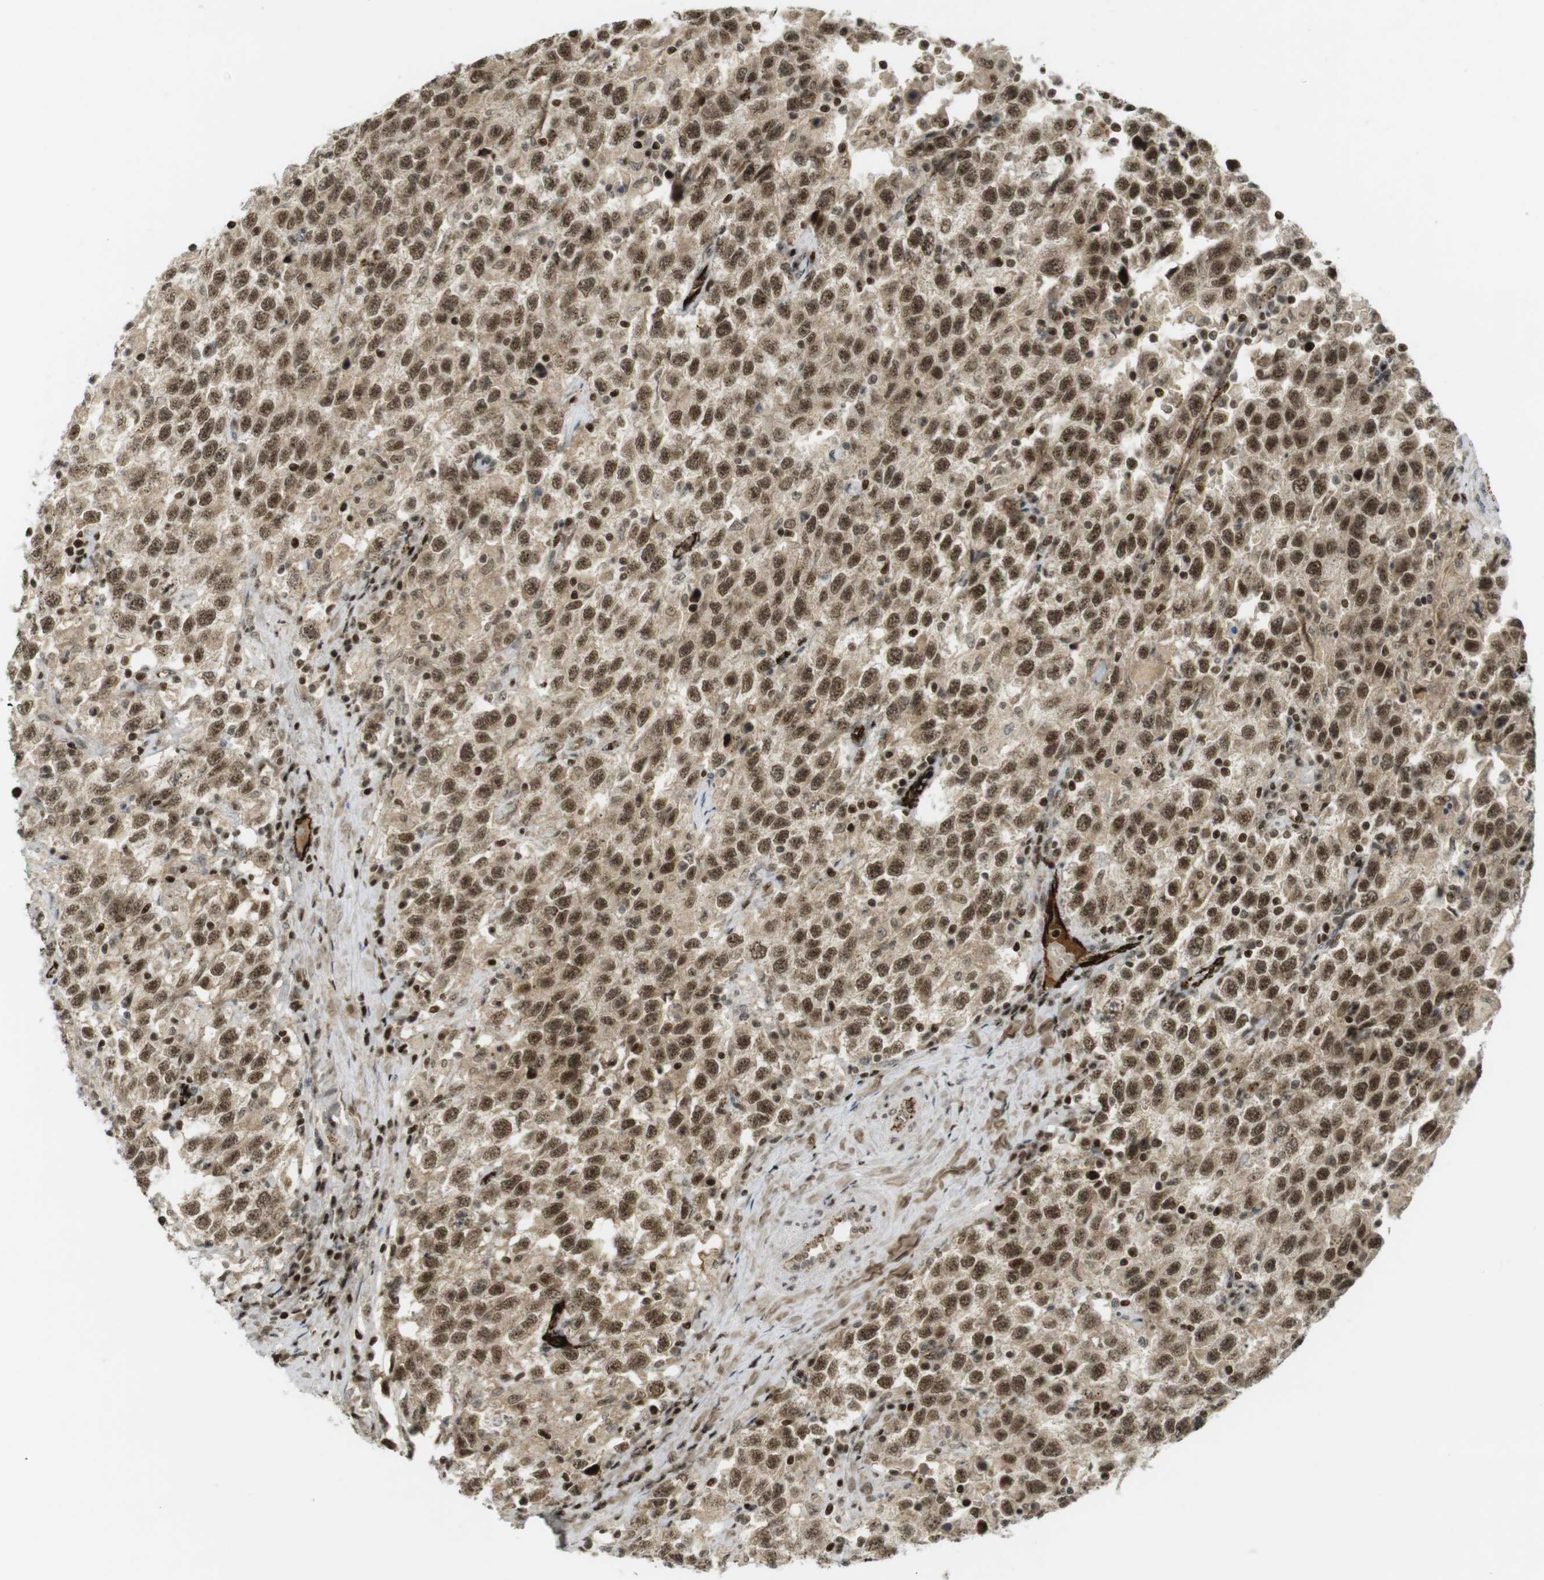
{"staining": {"intensity": "moderate", "quantity": ">75%", "location": "cytoplasmic/membranous,nuclear"}, "tissue": "testis cancer", "cell_type": "Tumor cells", "image_type": "cancer", "snomed": [{"axis": "morphology", "description": "Seminoma, NOS"}, {"axis": "topography", "description": "Testis"}], "caption": "This is a micrograph of immunohistochemistry (IHC) staining of testis cancer, which shows moderate staining in the cytoplasmic/membranous and nuclear of tumor cells.", "gene": "PPP1R13B", "patient": {"sex": "male", "age": 41}}